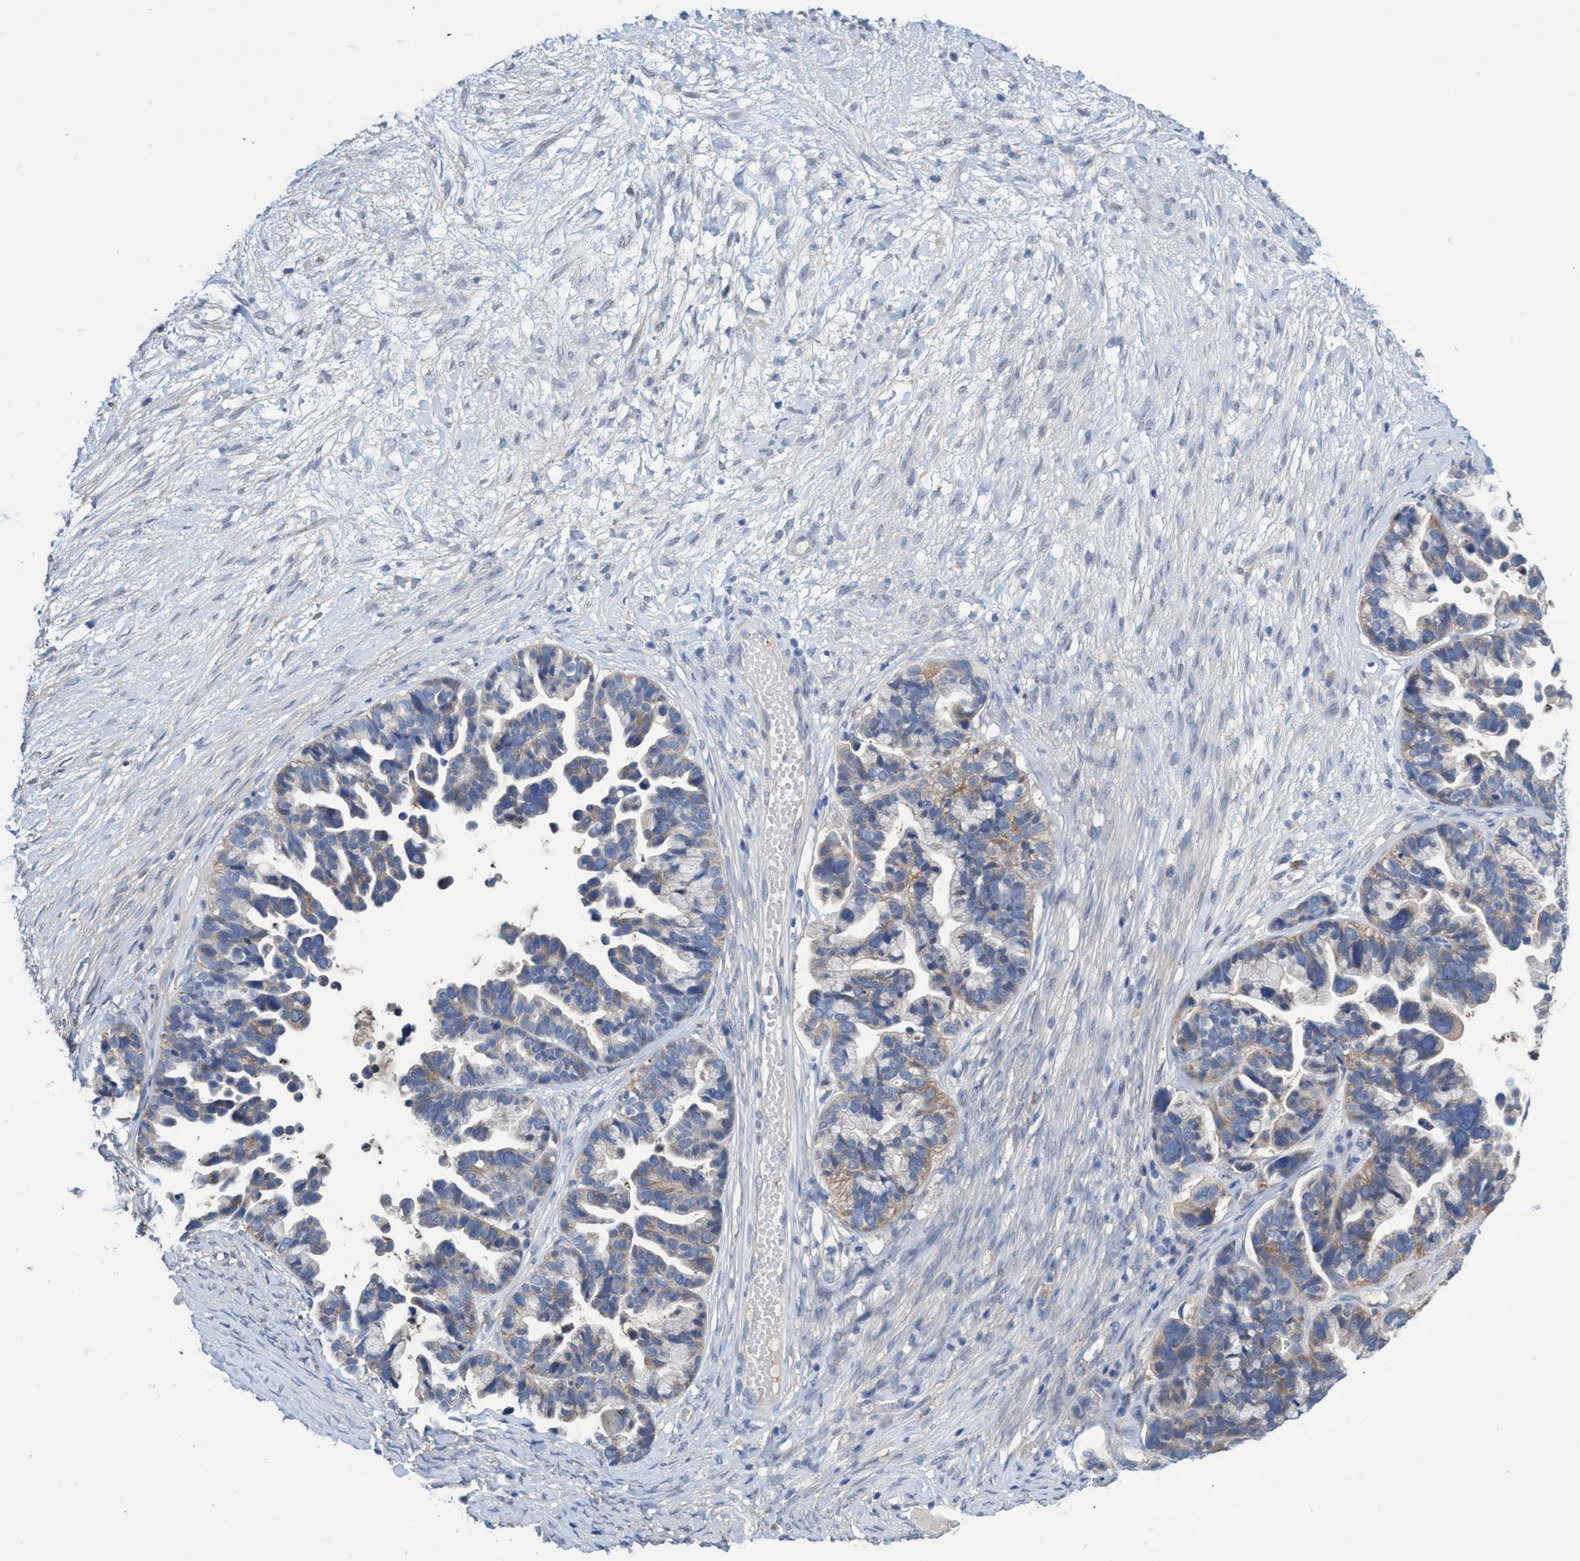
{"staining": {"intensity": "weak", "quantity": "<25%", "location": "cytoplasmic/membranous"}, "tissue": "ovarian cancer", "cell_type": "Tumor cells", "image_type": "cancer", "snomed": [{"axis": "morphology", "description": "Cystadenocarcinoma, serous, NOS"}, {"axis": "topography", "description": "Ovary"}], "caption": "Human ovarian cancer (serous cystadenocarcinoma) stained for a protein using IHC demonstrates no expression in tumor cells.", "gene": "SVEP1", "patient": {"sex": "female", "age": 56}}